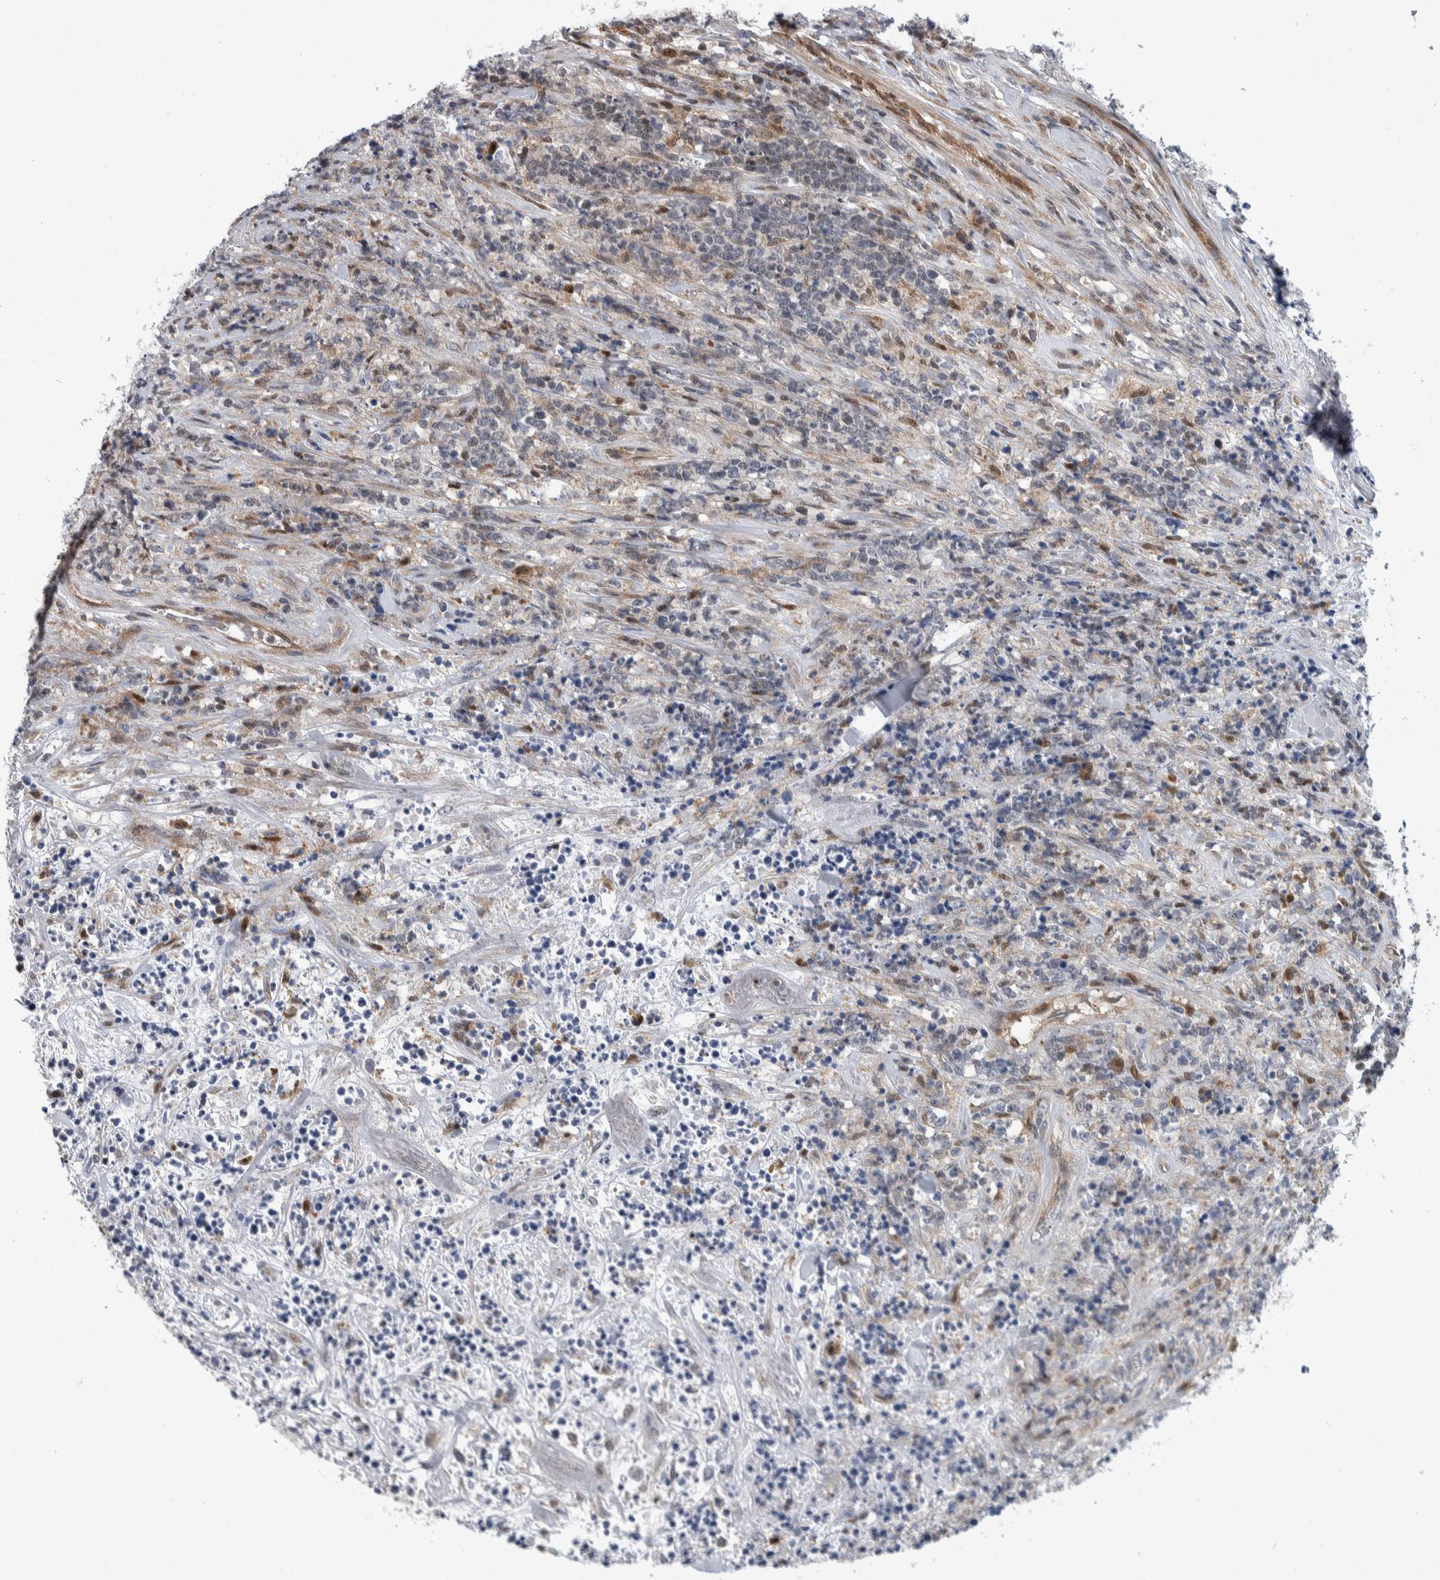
{"staining": {"intensity": "negative", "quantity": "none", "location": "none"}, "tissue": "lymphoma", "cell_type": "Tumor cells", "image_type": "cancer", "snomed": [{"axis": "morphology", "description": "Malignant lymphoma, non-Hodgkin's type, High grade"}, {"axis": "topography", "description": "Soft tissue"}], "caption": "A high-resolution histopathology image shows IHC staining of lymphoma, which shows no significant expression in tumor cells.", "gene": "PTPA", "patient": {"sex": "male", "age": 18}}